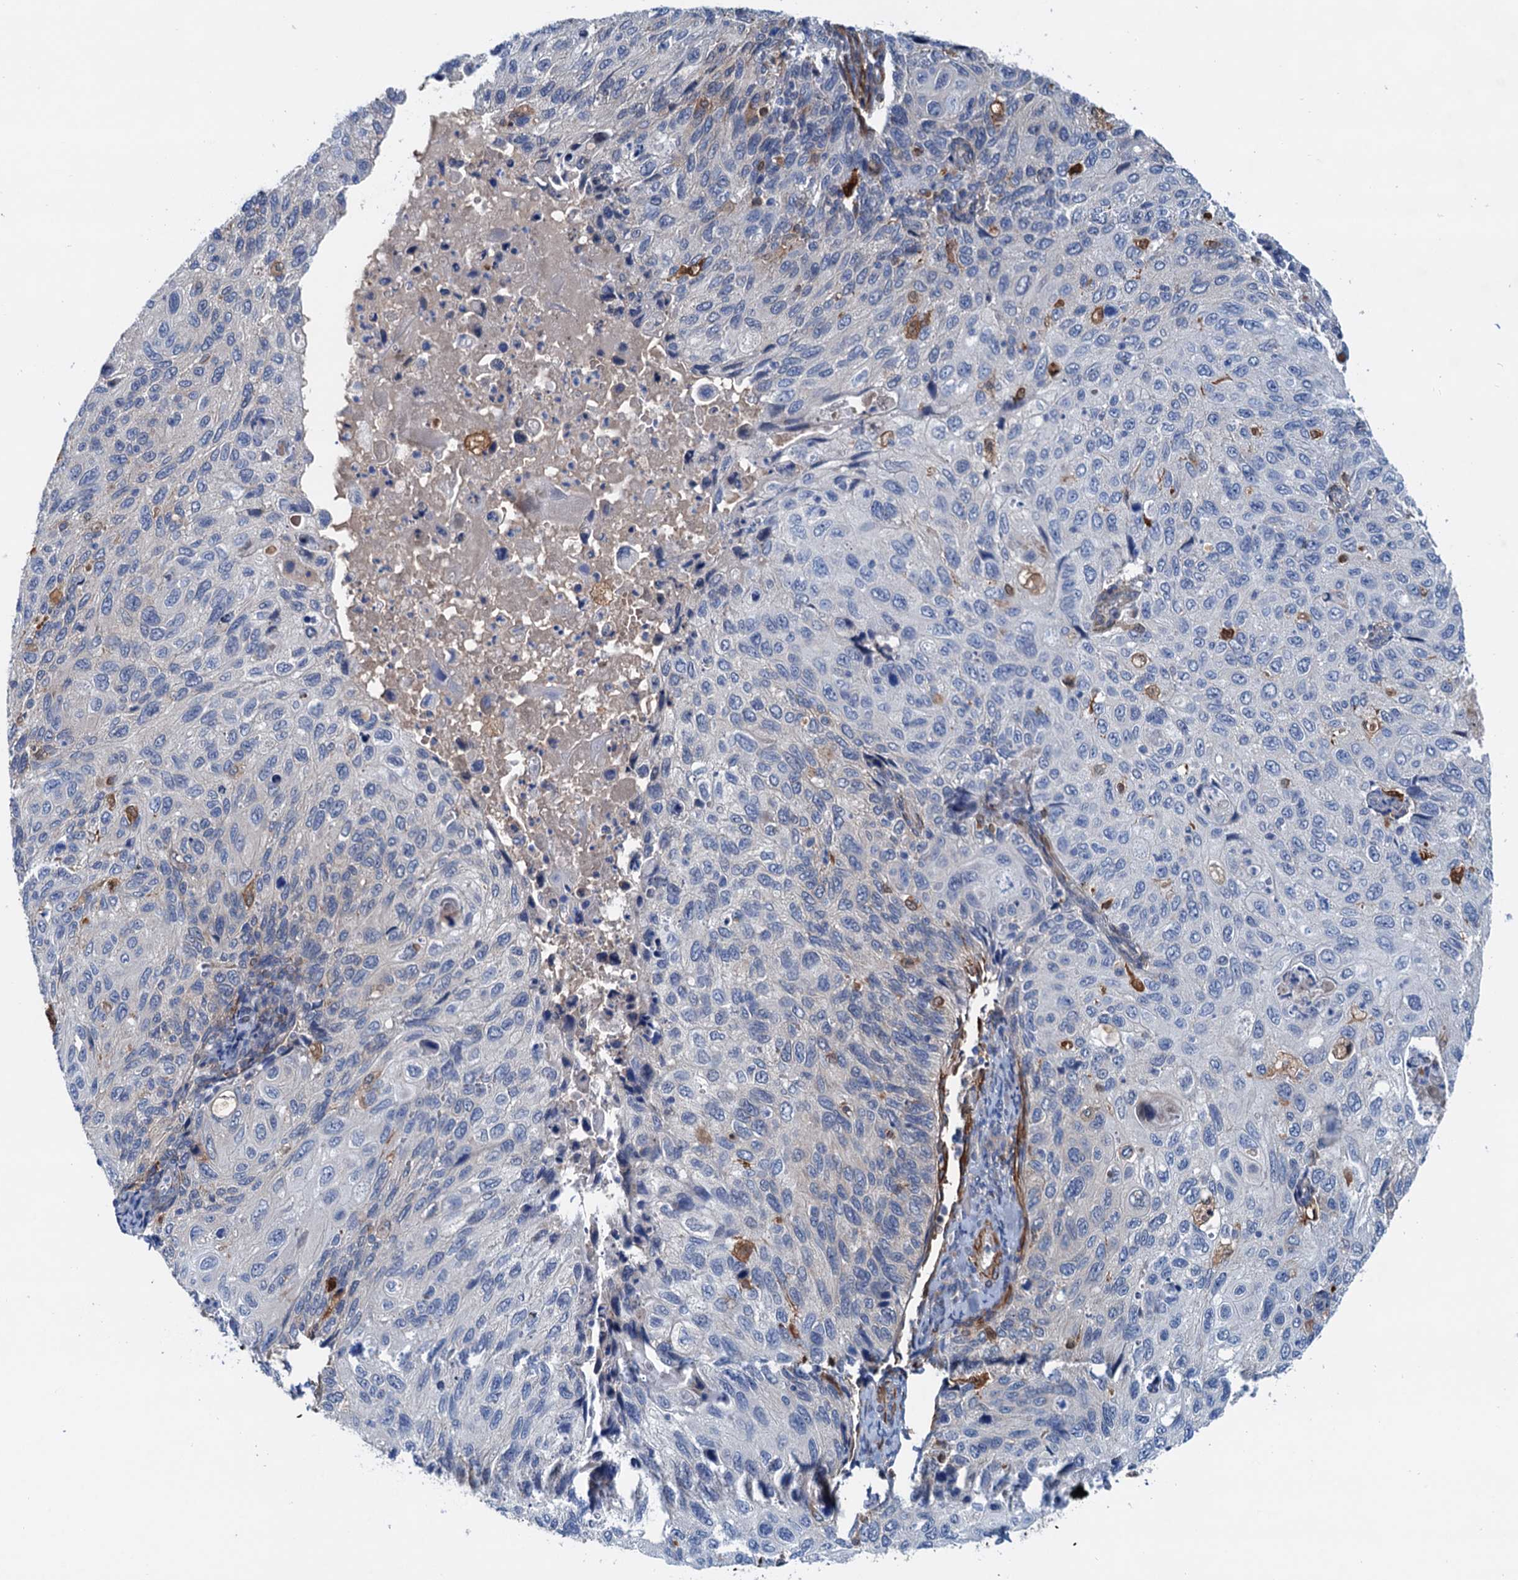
{"staining": {"intensity": "negative", "quantity": "none", "location": "none"}, "tissue": "cervical cancer", "cell_type": "Tumor cells", "image_type": "cancer", "snomed": [{"axis": "morphology", "description": "Squamous cell carcinoma, NOS"}, {"axis": "topography", "description": "Cervix"}], "caption": "Immunohistochemistry (IHC) photomicrograph of human cervical squamous cell carcinoma stained for a protein (brown), which displays no positivity in tumor cells.", "gene": "CSTPP1", "patient": {"sex": "female", "age": 70}}